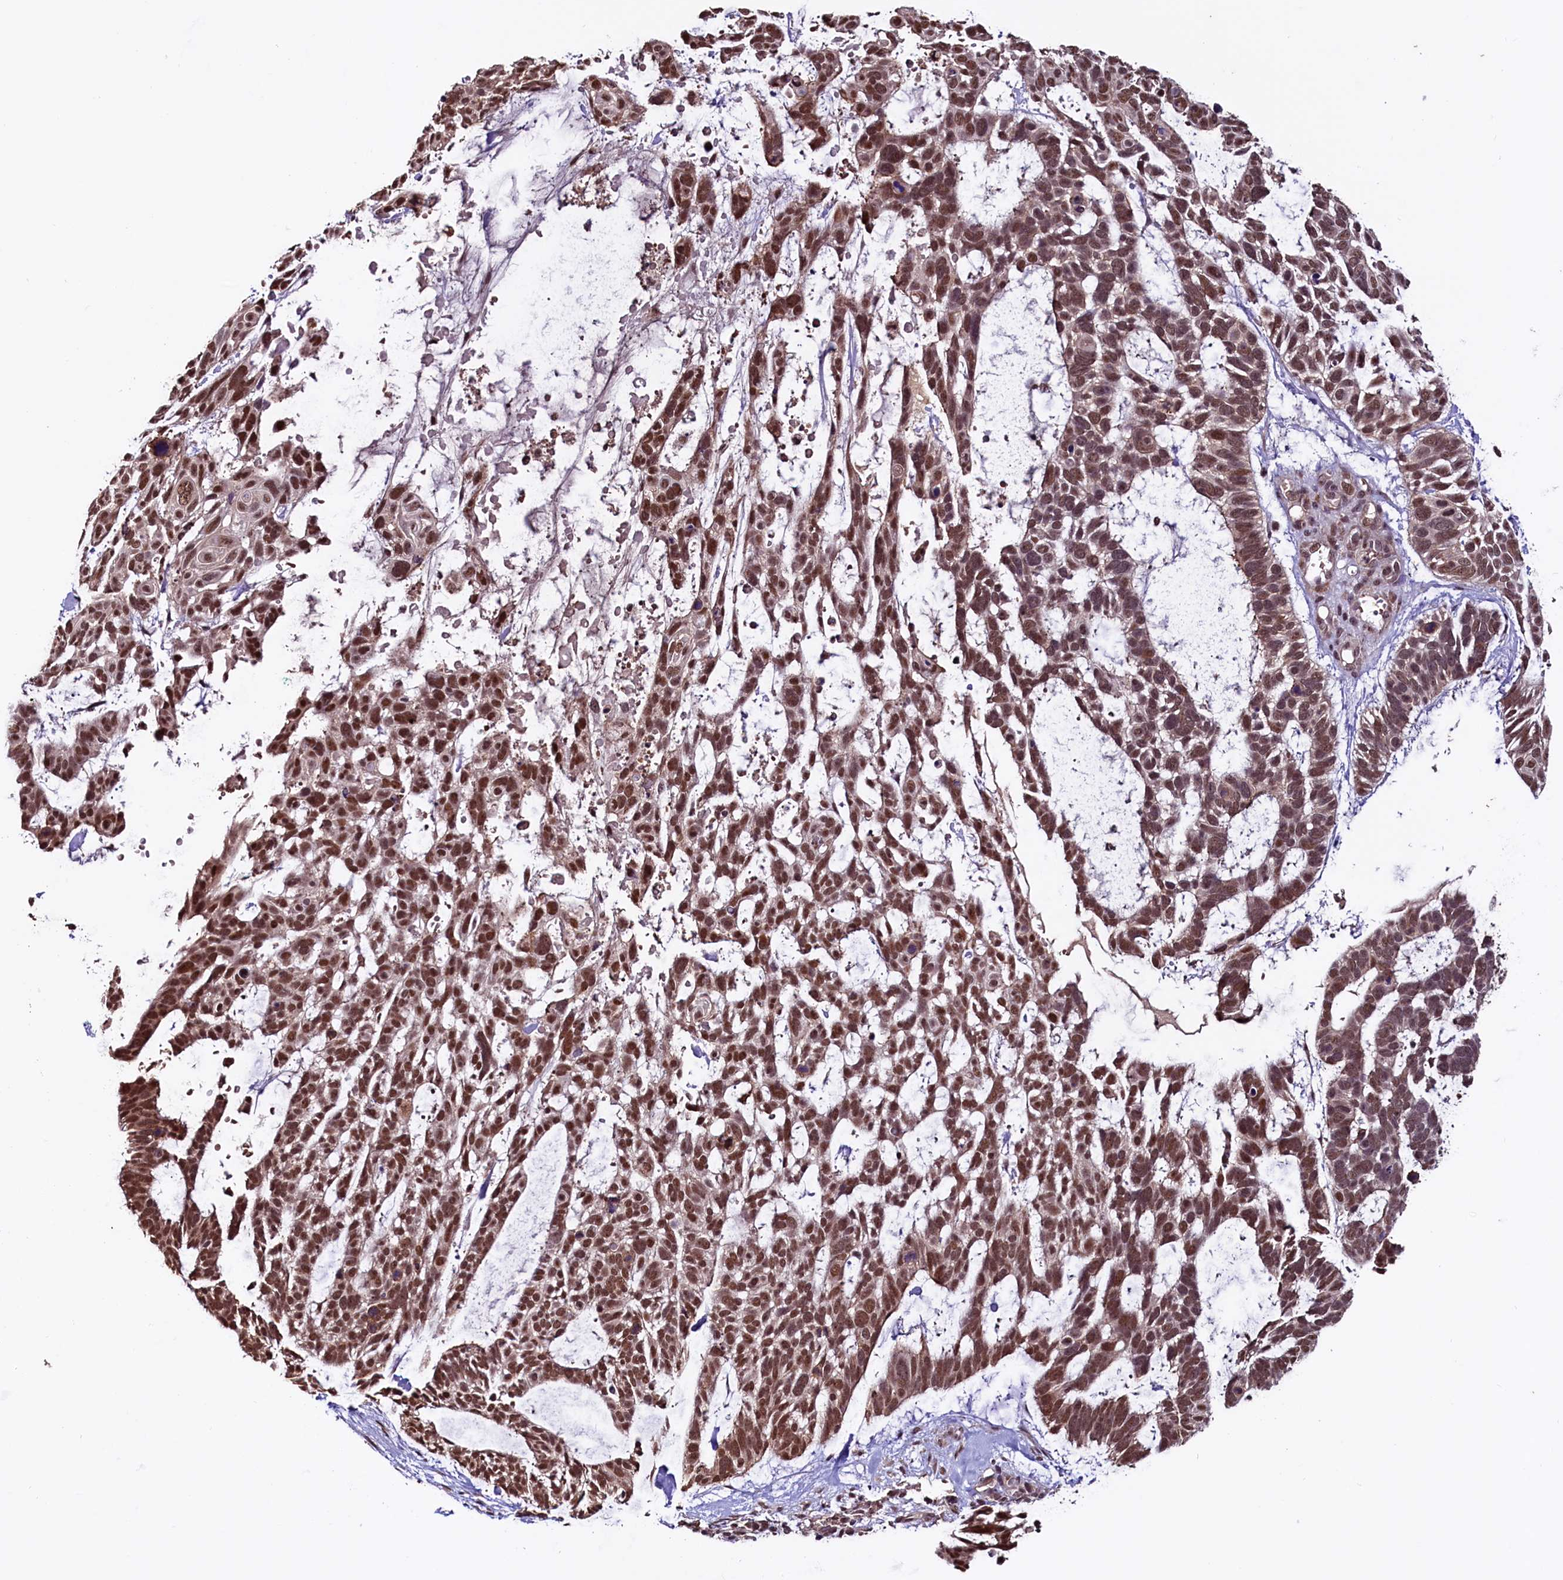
{"staining": {"intensity": "strong", "quantity": ">75%", "location": "nuclear"}, "tissue": "skin cancer", "cell_type": "Tumor cells", "image_type": "cancer", "snomed": [{"axis": "morphology", "description": "Basal cell carcinoma"}, {"axis": "topography", "description": "Skin"}], "caption": "A micrograph of basal cell carcinoma (skin) stained for a protein shows strong nuclear brown staining in tumor cells.", "gene": "RNMT", "patient": {"sex": "male", "age": 88}}